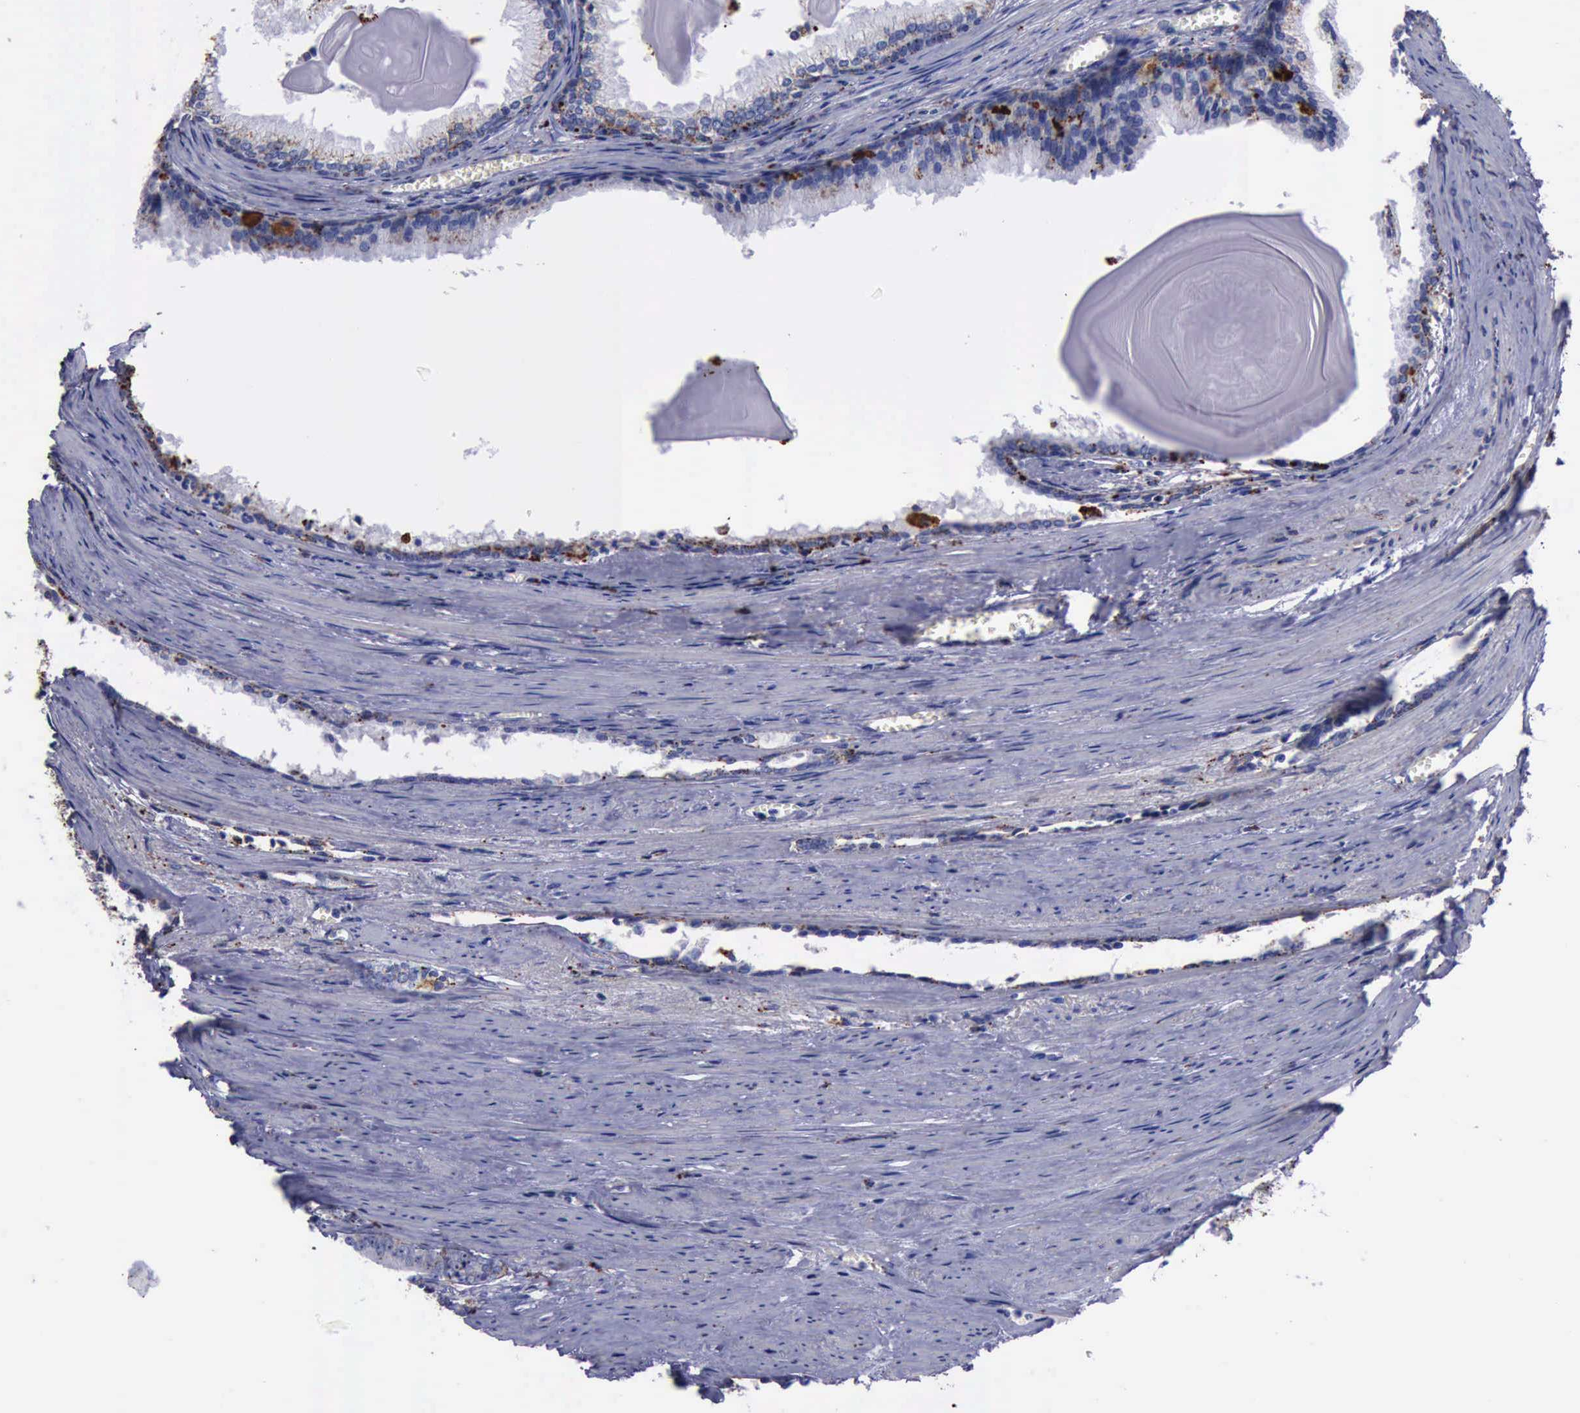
{"staining": {"intensity": "weak", "quantity": "<25%", "location": "cytoplasmic/membranous"}, "tissue": "prostate cancer", "cell_type": "Tumor cells", "image_type": "cancer", "snomed": [{"axis": "morphology", "description": "Adenocarcinoma, Medium grade"}, {"axis": "topography", "description": "Prostate"}], "caption": "Protein analysis of prostate cancer (medium-grade adenocarcinoma) demonstrates no significant positivity in tumor cells. (DAB (3,3'-diaminobenzidine) immunohistochemistry visualized using brightfield microscopy, high magnification).", "gene": "CTSD", "patient": {"sex": "male", "age": 79}}